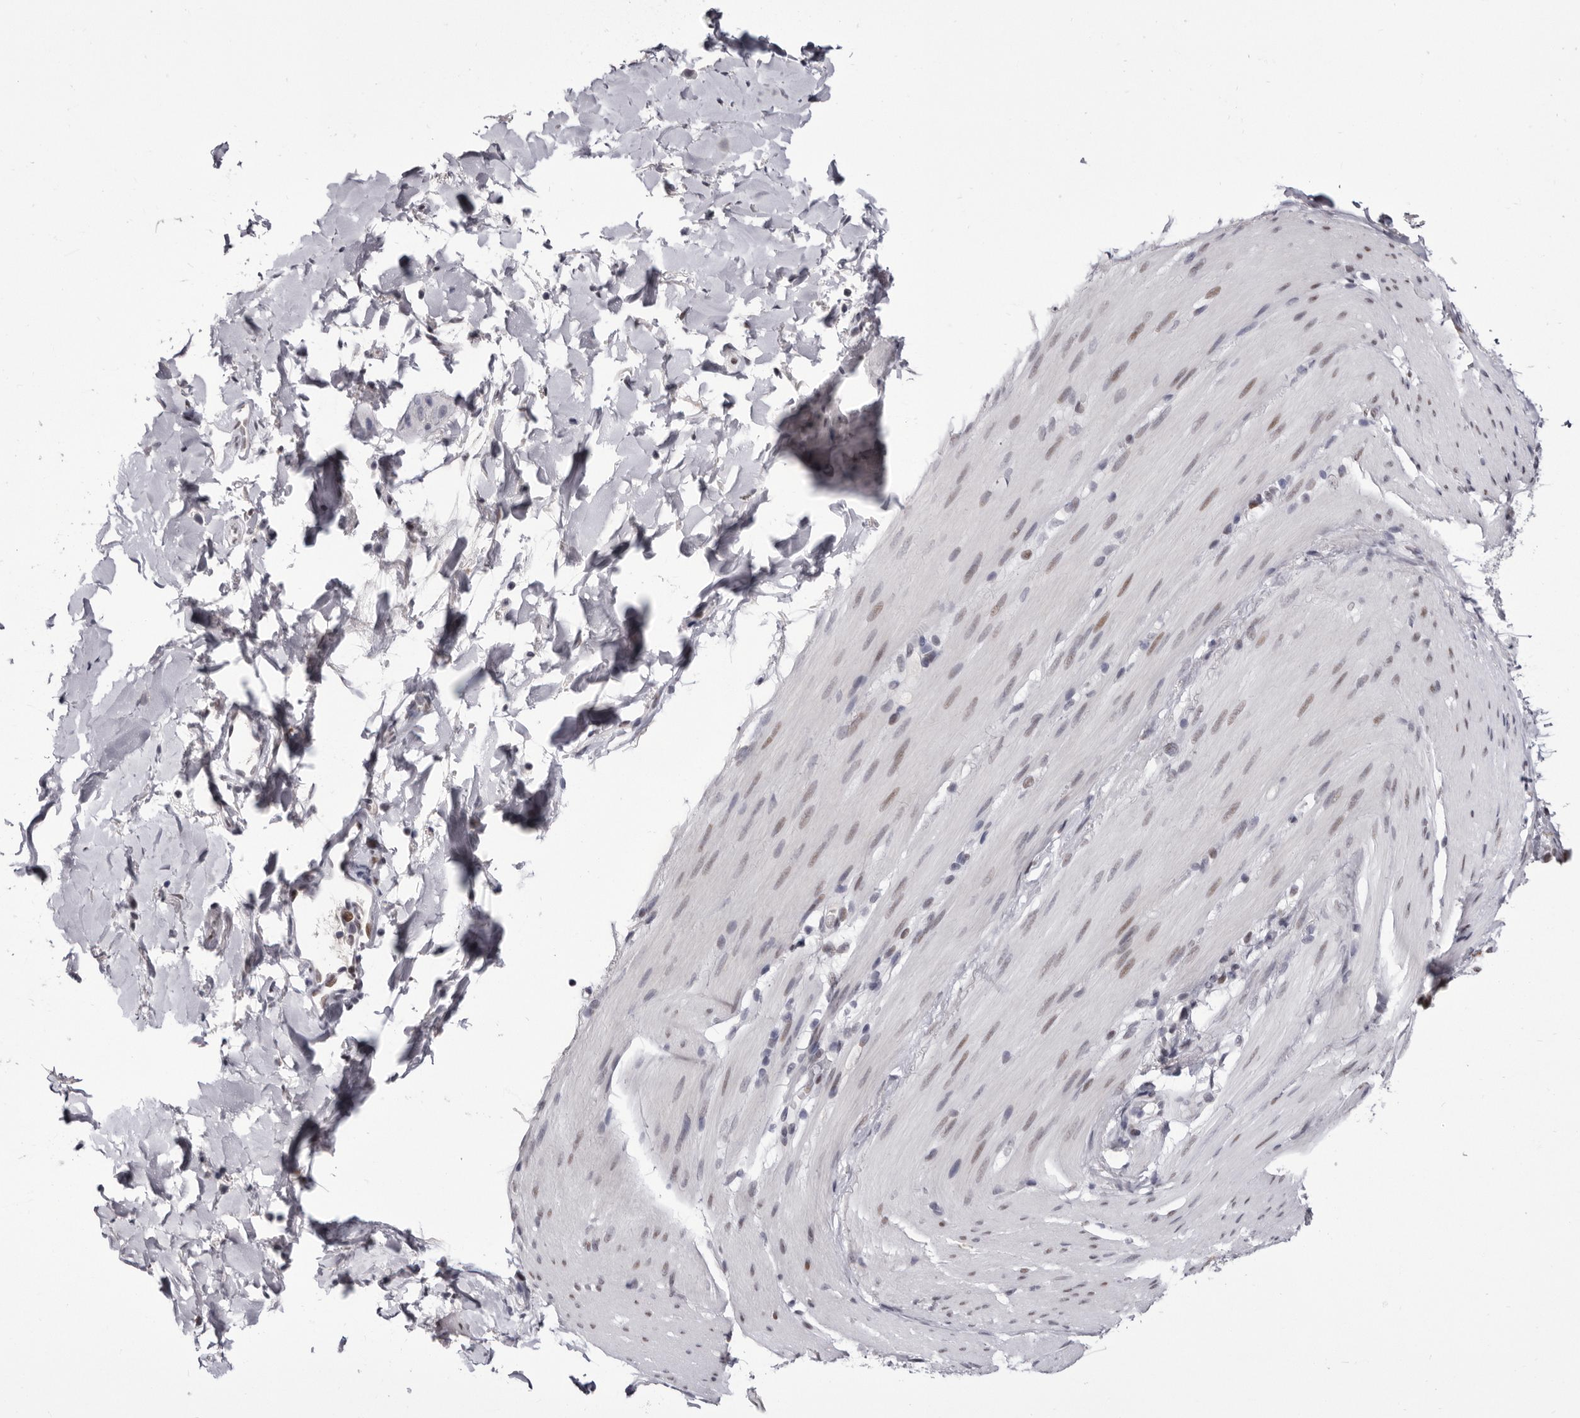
{"staining": {"intensity": "weak", "quantity": "<25%", "location": "nuclear"}, "tissue": "smooth muscle", "cell_type": "Smooth muscle cells", "image_type": "normal", "snomed": [{"axis": "morphology", "description": "Normal tissue, NOS"}, {"axis": "topography", "description": "Smooth muscle"}, {"axis": "topography", "description": "Small intestine"}], "caption": "A photomicrograph of human smooth muscle is negative for staining in smooth muscle cells. (Brightfield microscopy of DAB (3,3'-diaminobenzidine) IHC at high magnification).", "gene": "ZNF326", "patient": {"sex": "female", "age": 84}}